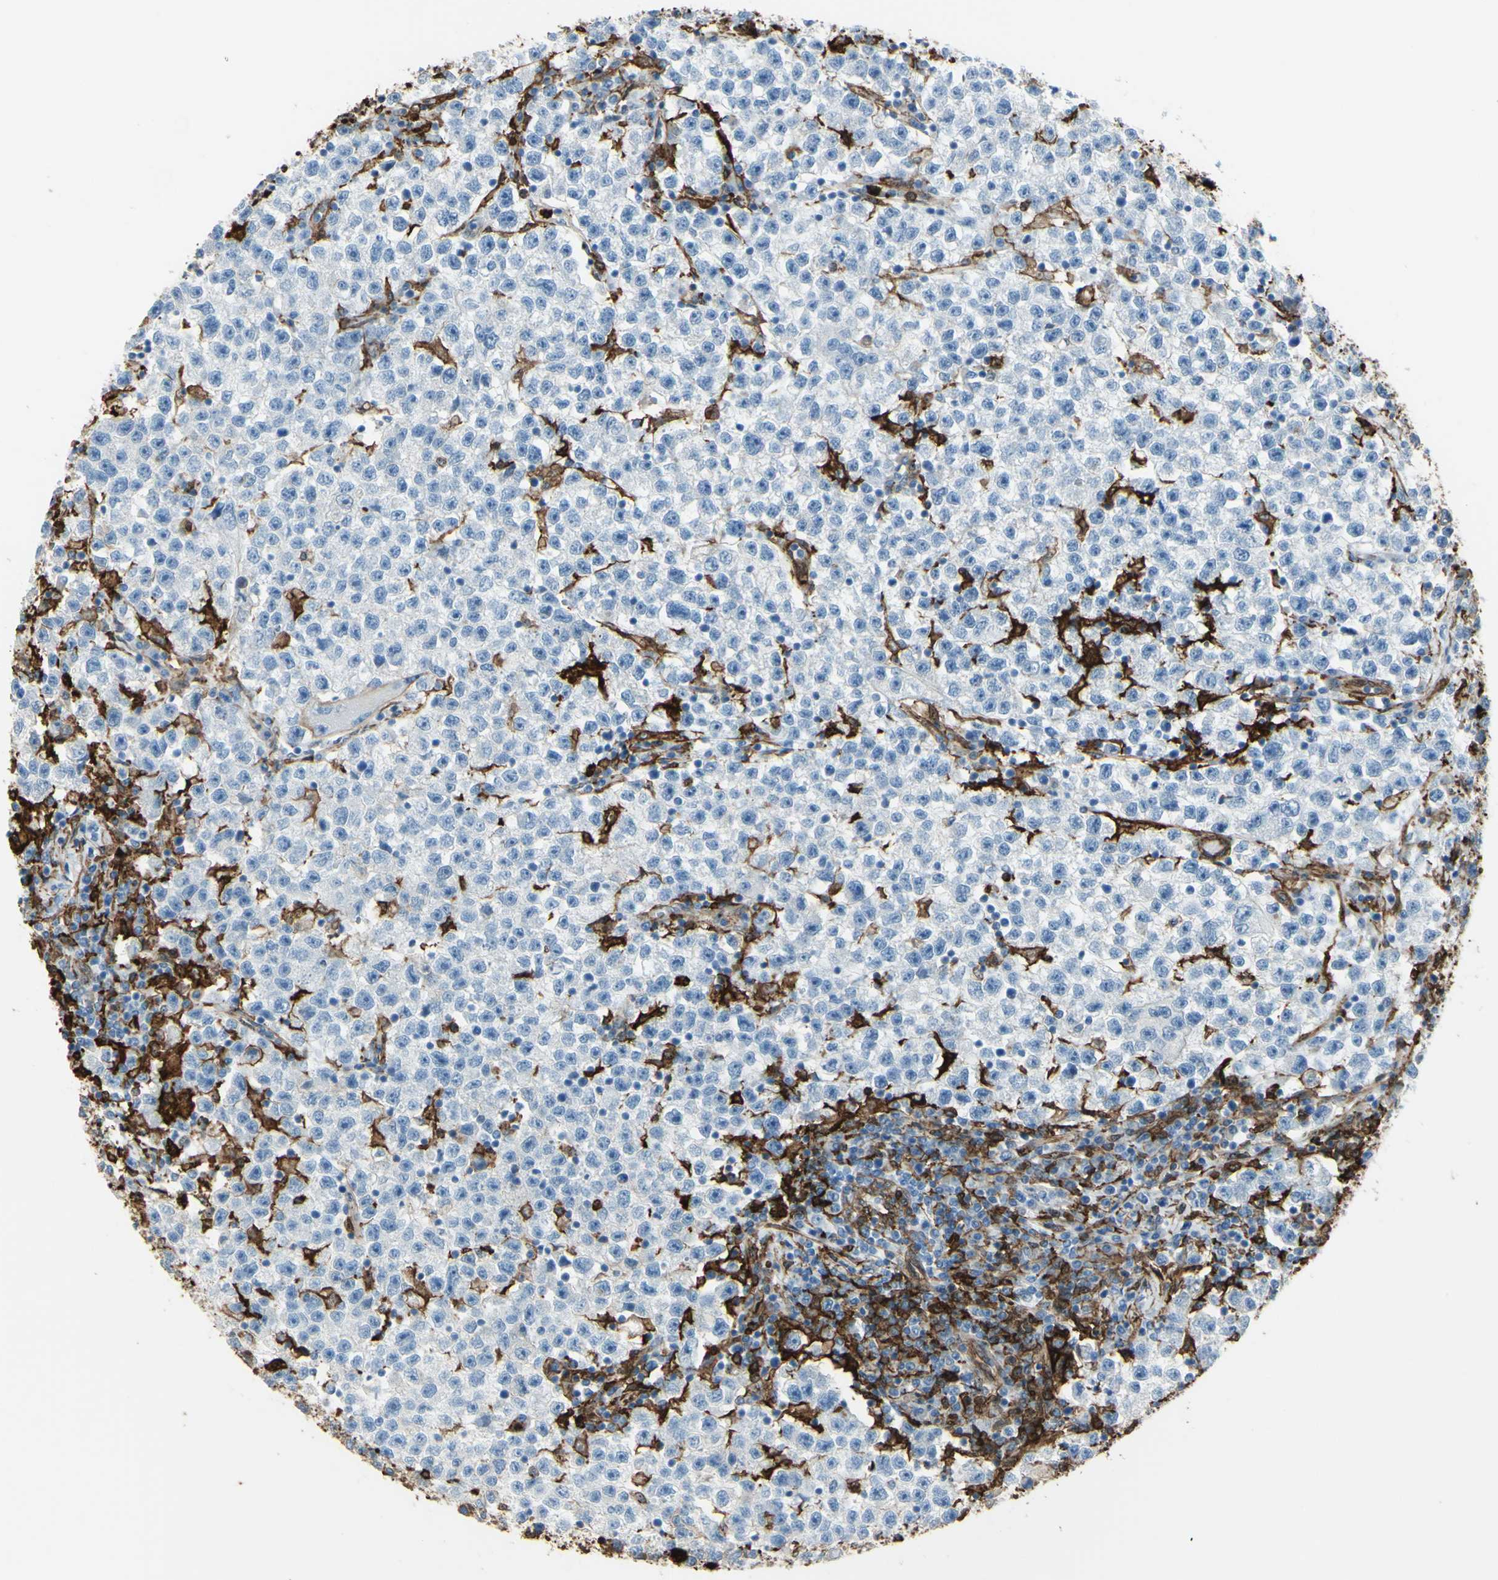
{"staining": {"intensity": "negative", "quantity": "none", "location": "none"}, "tissue": "testis cancer", "cell_type": "Tumor cells", "image_type": "cancer", "snomed": [{"axis": "morphology", "description": "Seminoma, NOS"}, {"axis": "topography", "description": "Testis"}], "caption": "DAB (3,3'-diaminobenzidine) immunohistochemical staining of seminoma (testis) demonstrates no significant positivity in tumor cells.", "gene": "GSN", "patient": {"sex": "male", "age": 22}}